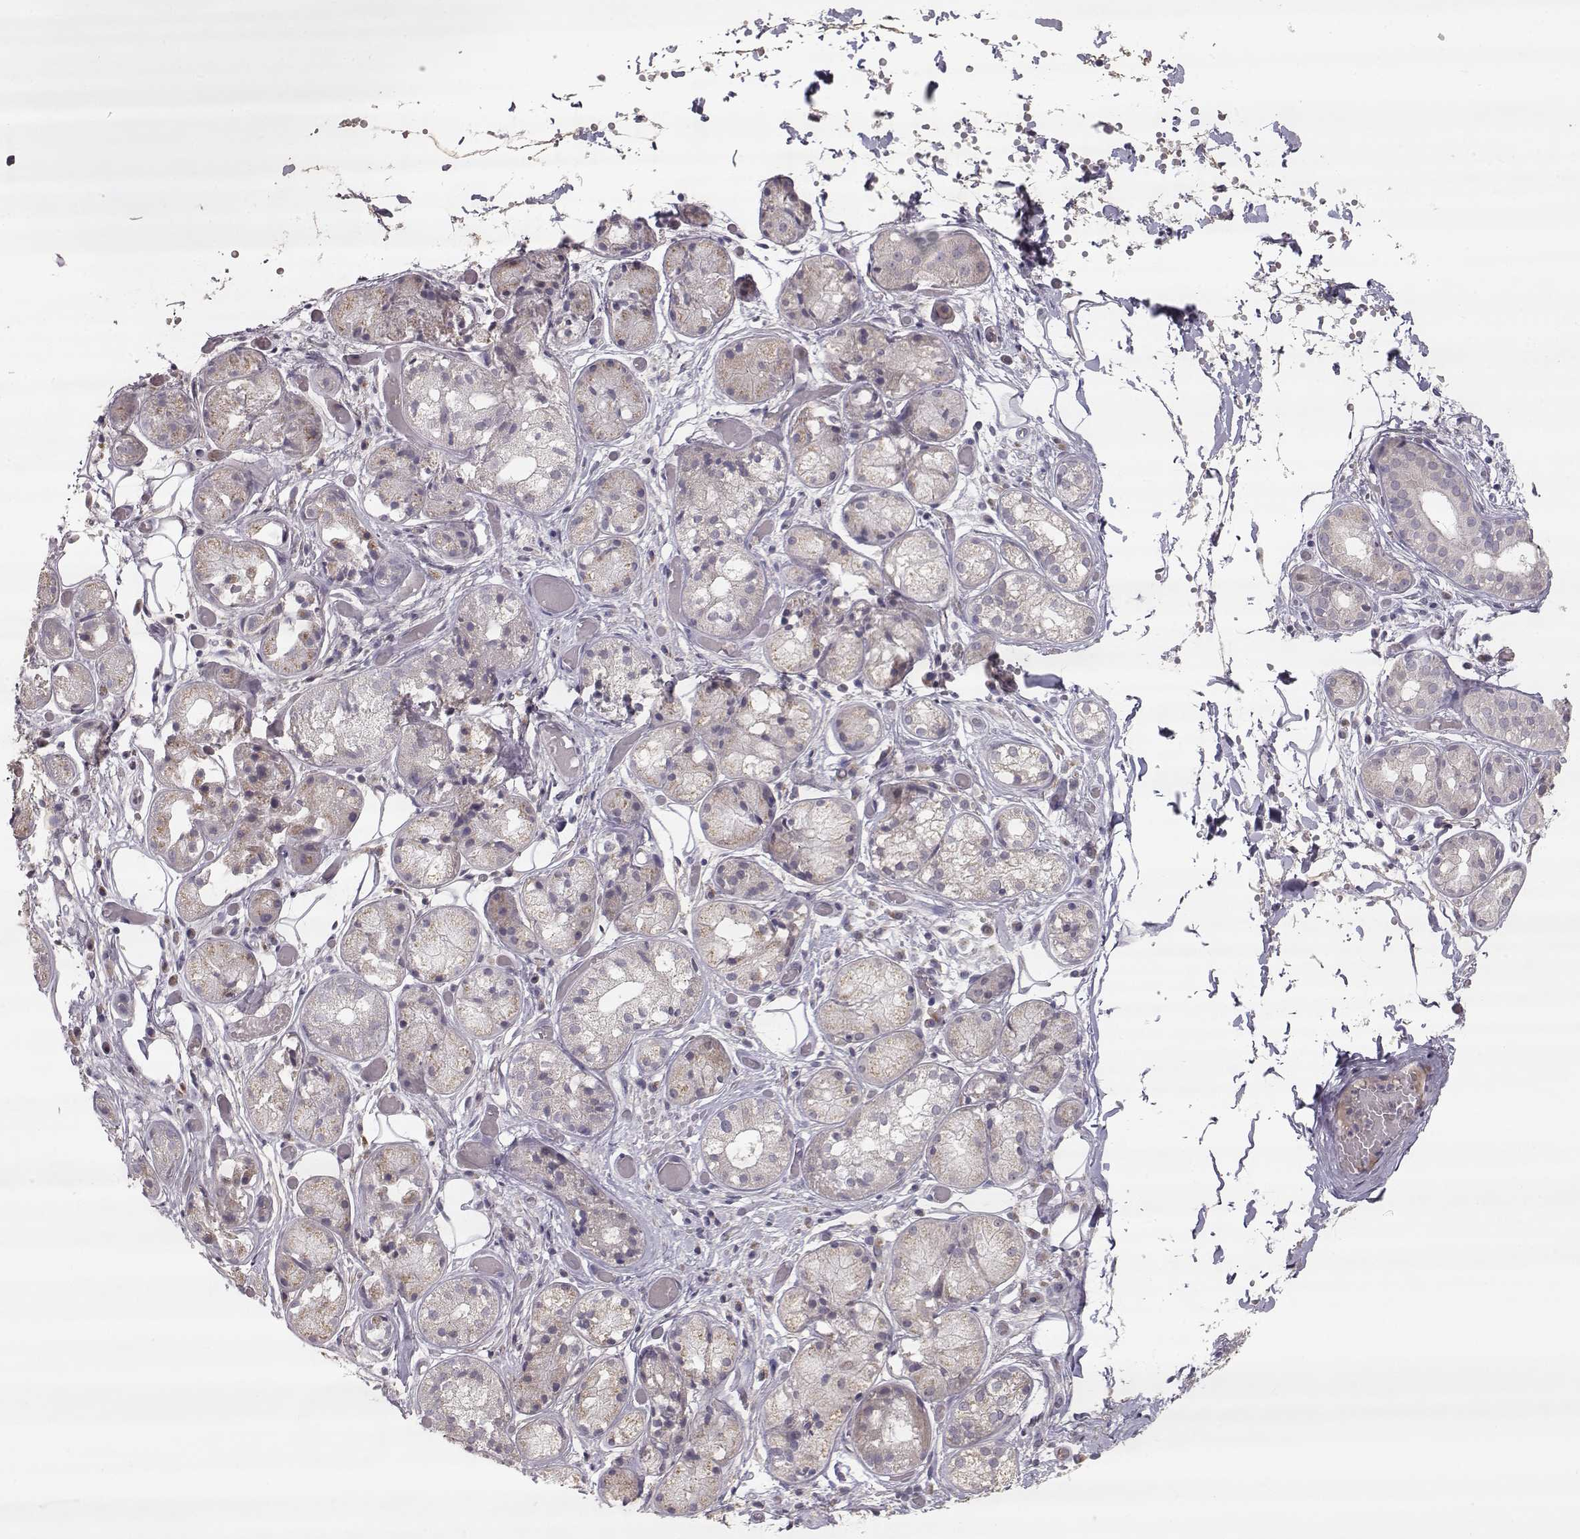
{"staining": {"intensity": "negative", "quantity": "none", "location": "none"}, "tissue": "salivary gland", "cell_type": "Glandular cells", "image_type": "normal", "snomed": [{"axis": "morphology", "description": "Normal tissue, NOS"}, {"axis": "topography", "description": "Salivary gland"}, {"axis": "topography", "description": "Peripheral nerve tissue"}], "caption": "Immunohistochemical staining of benign salivary gland shows no significant positivity in glandular cells. (DAB (3,3'-diaminobenzidine) IHC, high magnification).", "gene": "PNMT", "patient": {"sex": "male", "age": 71}}